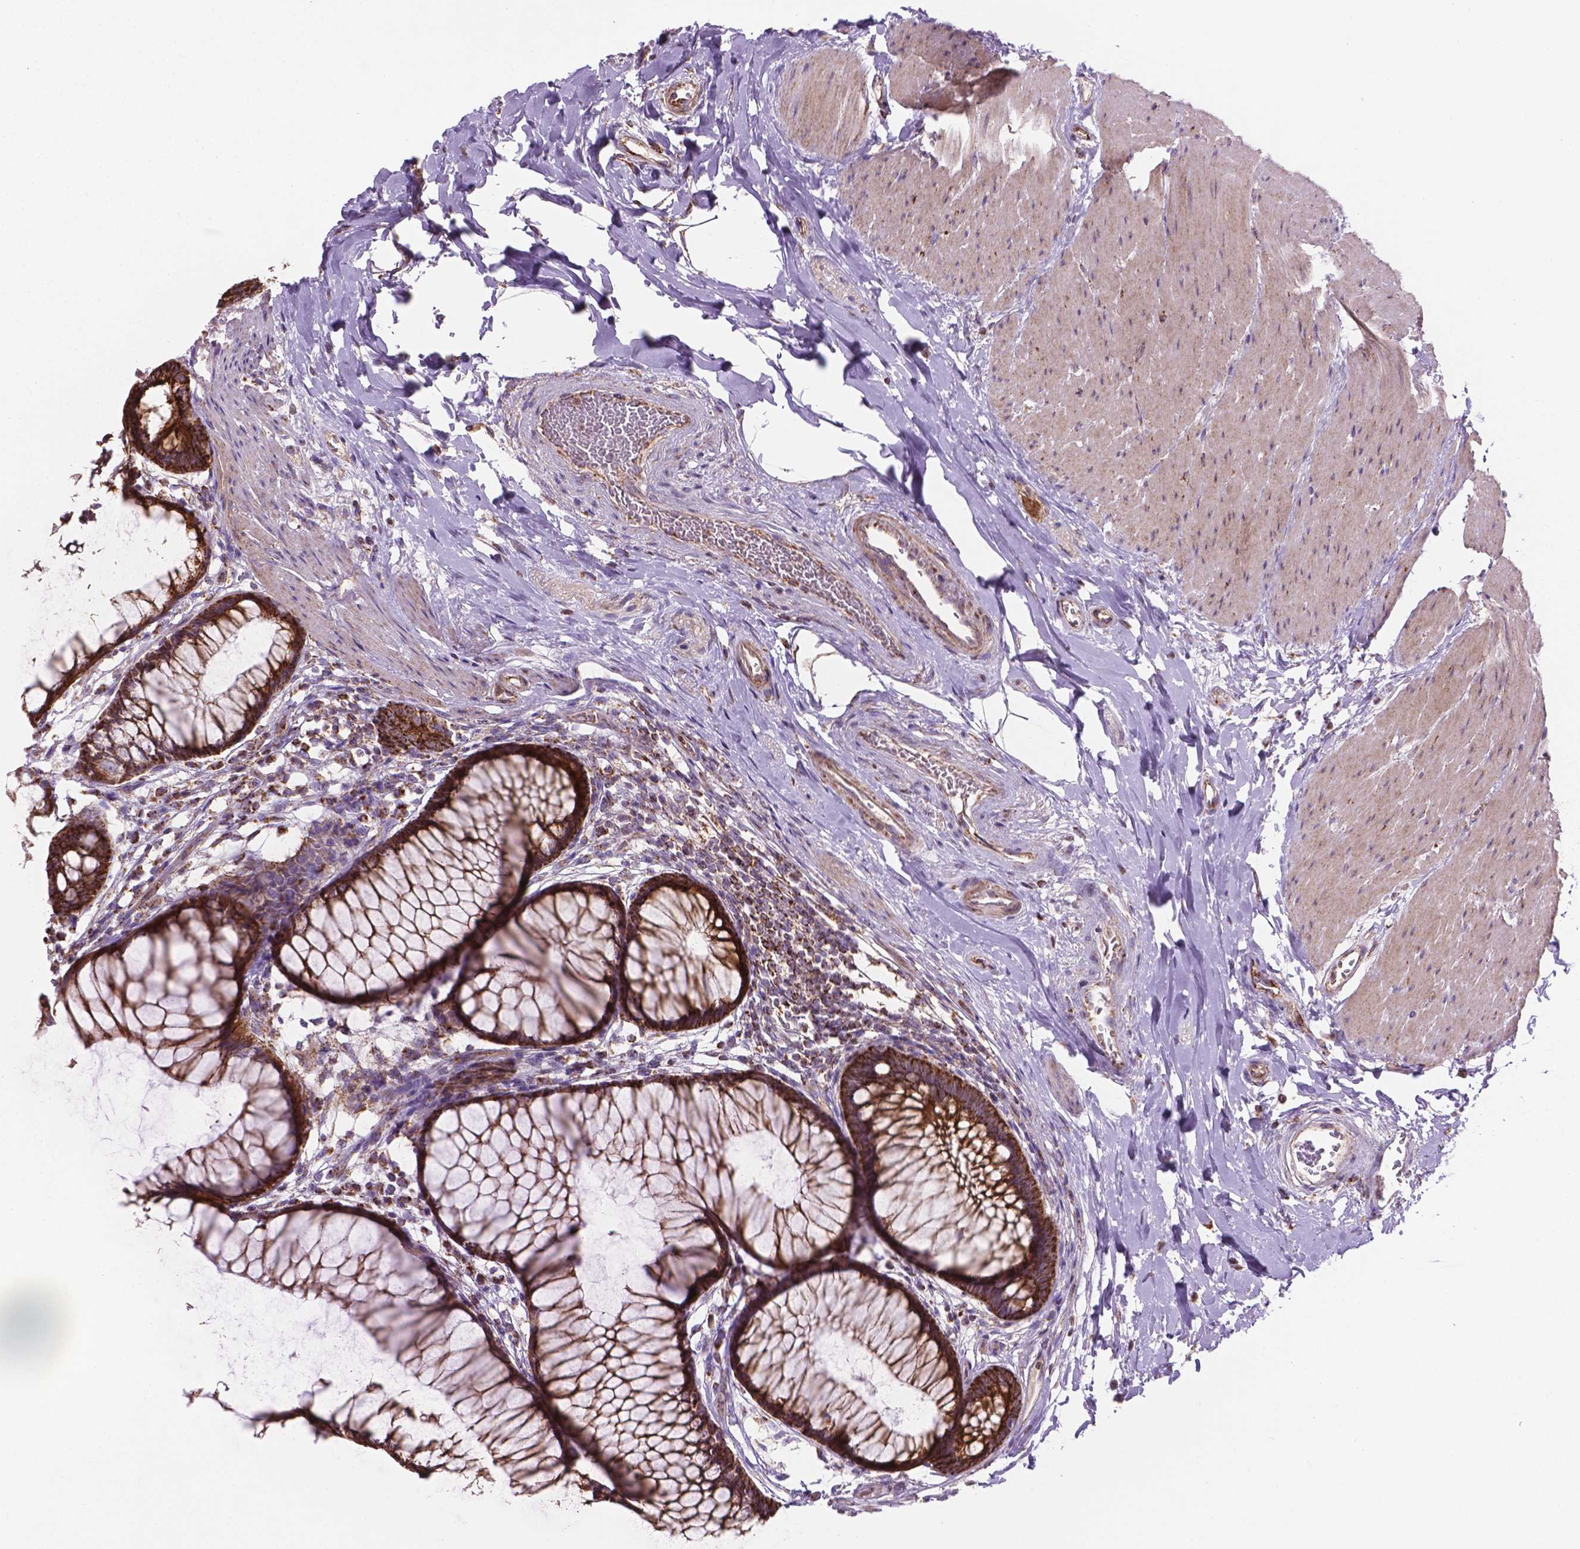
{"staining": {"intensity": "strong", "quantity": ">75%", "location": "cytoplasmic/membranous"}, "tissue": "rectum", "cell_type": "Glandular cells", "image_type": "normal", "snomed": [{"axis": "morphology", "description": "Normal tissue, NOS"}, {"axis": "topography", "description": "Smooth muscle"}, {"axis": "topography", "description": "Rectum"}], "caption": "The micrograph demonstrates staining of unremarkable rectum, revealing strong cytoplasmic/membranous protein positivity (brown color) within glandular cells.", "gene": "PIBF1", "patient": {"sex": "male", "age": 53}}